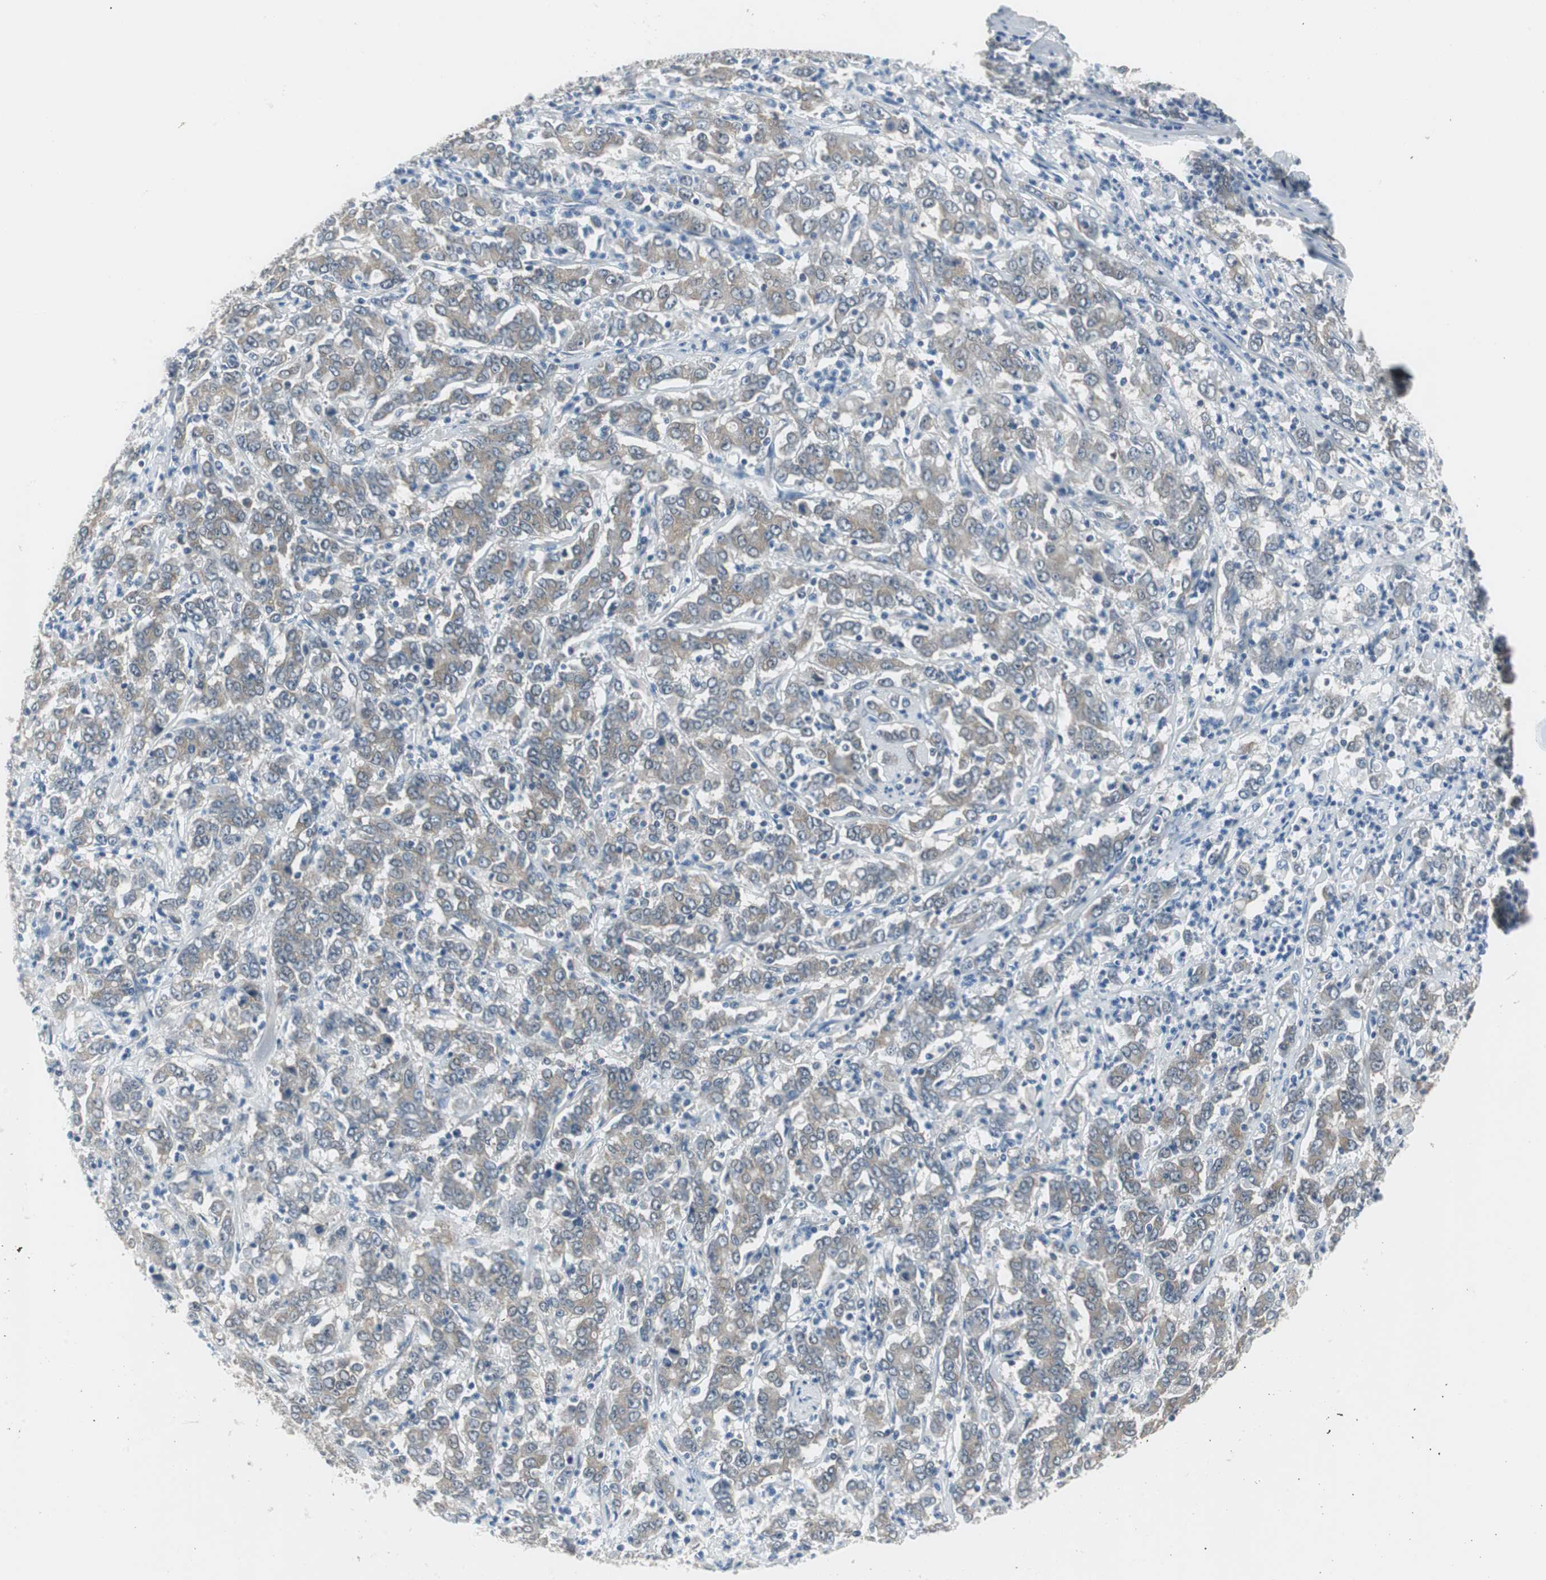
{"staining": {"intensity": "weak", "quantity": ">75%", "location": "none"}, "tissue": "stomach cancer", "cell_type": "Tumor cells", "image_type": "cancer", "snomed": [{"axis": "morphology", "description": "Adenocarcinoma, NOS"}, {"axis": "topography", "description": "Stomach, lower"}], "caption": "IHC image of adenocarcinoma (stomach) stained for a protein (brown), which exhibits low levels of weak None expression in about >75% of tumor cells.", "gene": "PLAA", "patient": {"sex": "female", "age": 71}}